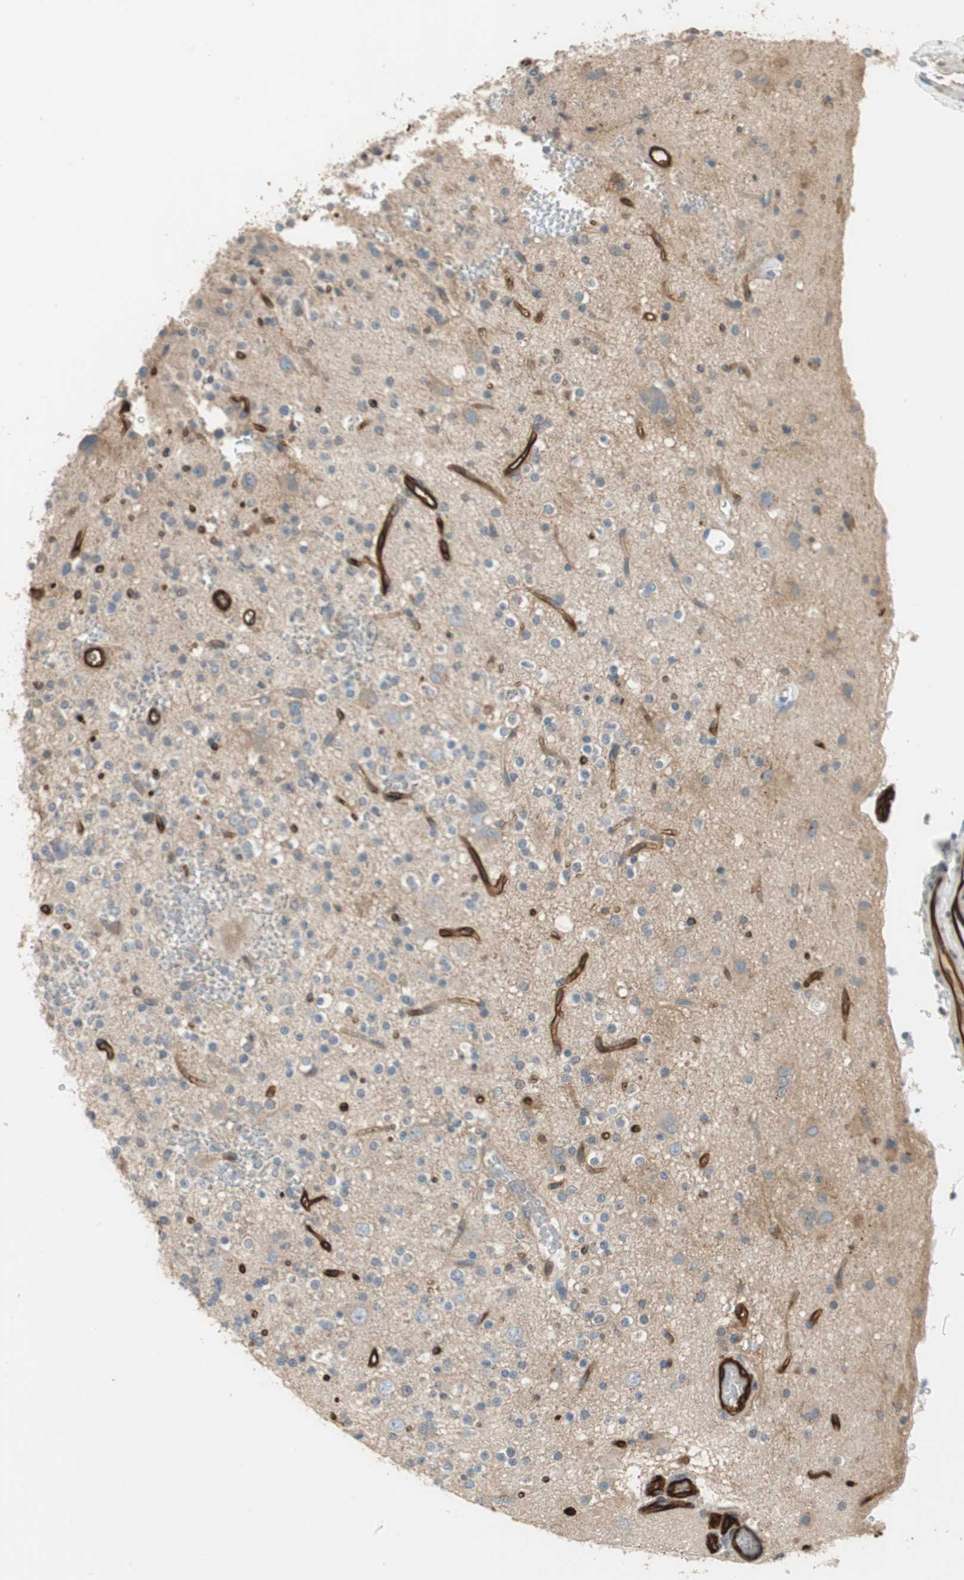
{"staining": {"intensity": "weak", "quantity": "25%-75%", "location": "cytoplasmic/membranous"}, "tissue": "glioma", "cell_type": "Tumor cells", "image_type": "cancer", "snomed": [{"axis": "morphology", "description": "Glioma, malignant, High grade"}, {"axis": "topography", "description": "Brain"}], "caption": "High-magnification brightfield microscopy of glioma stained with DAB (brown) and counterstained with hematoxylin (blue). tumor cells exhibit weak cytoplasmic/membranous positivity is appreciated in approximately25%-75% of cells.", "gene": "ALPL", "patient": {"sex": "male", "age": 47}}